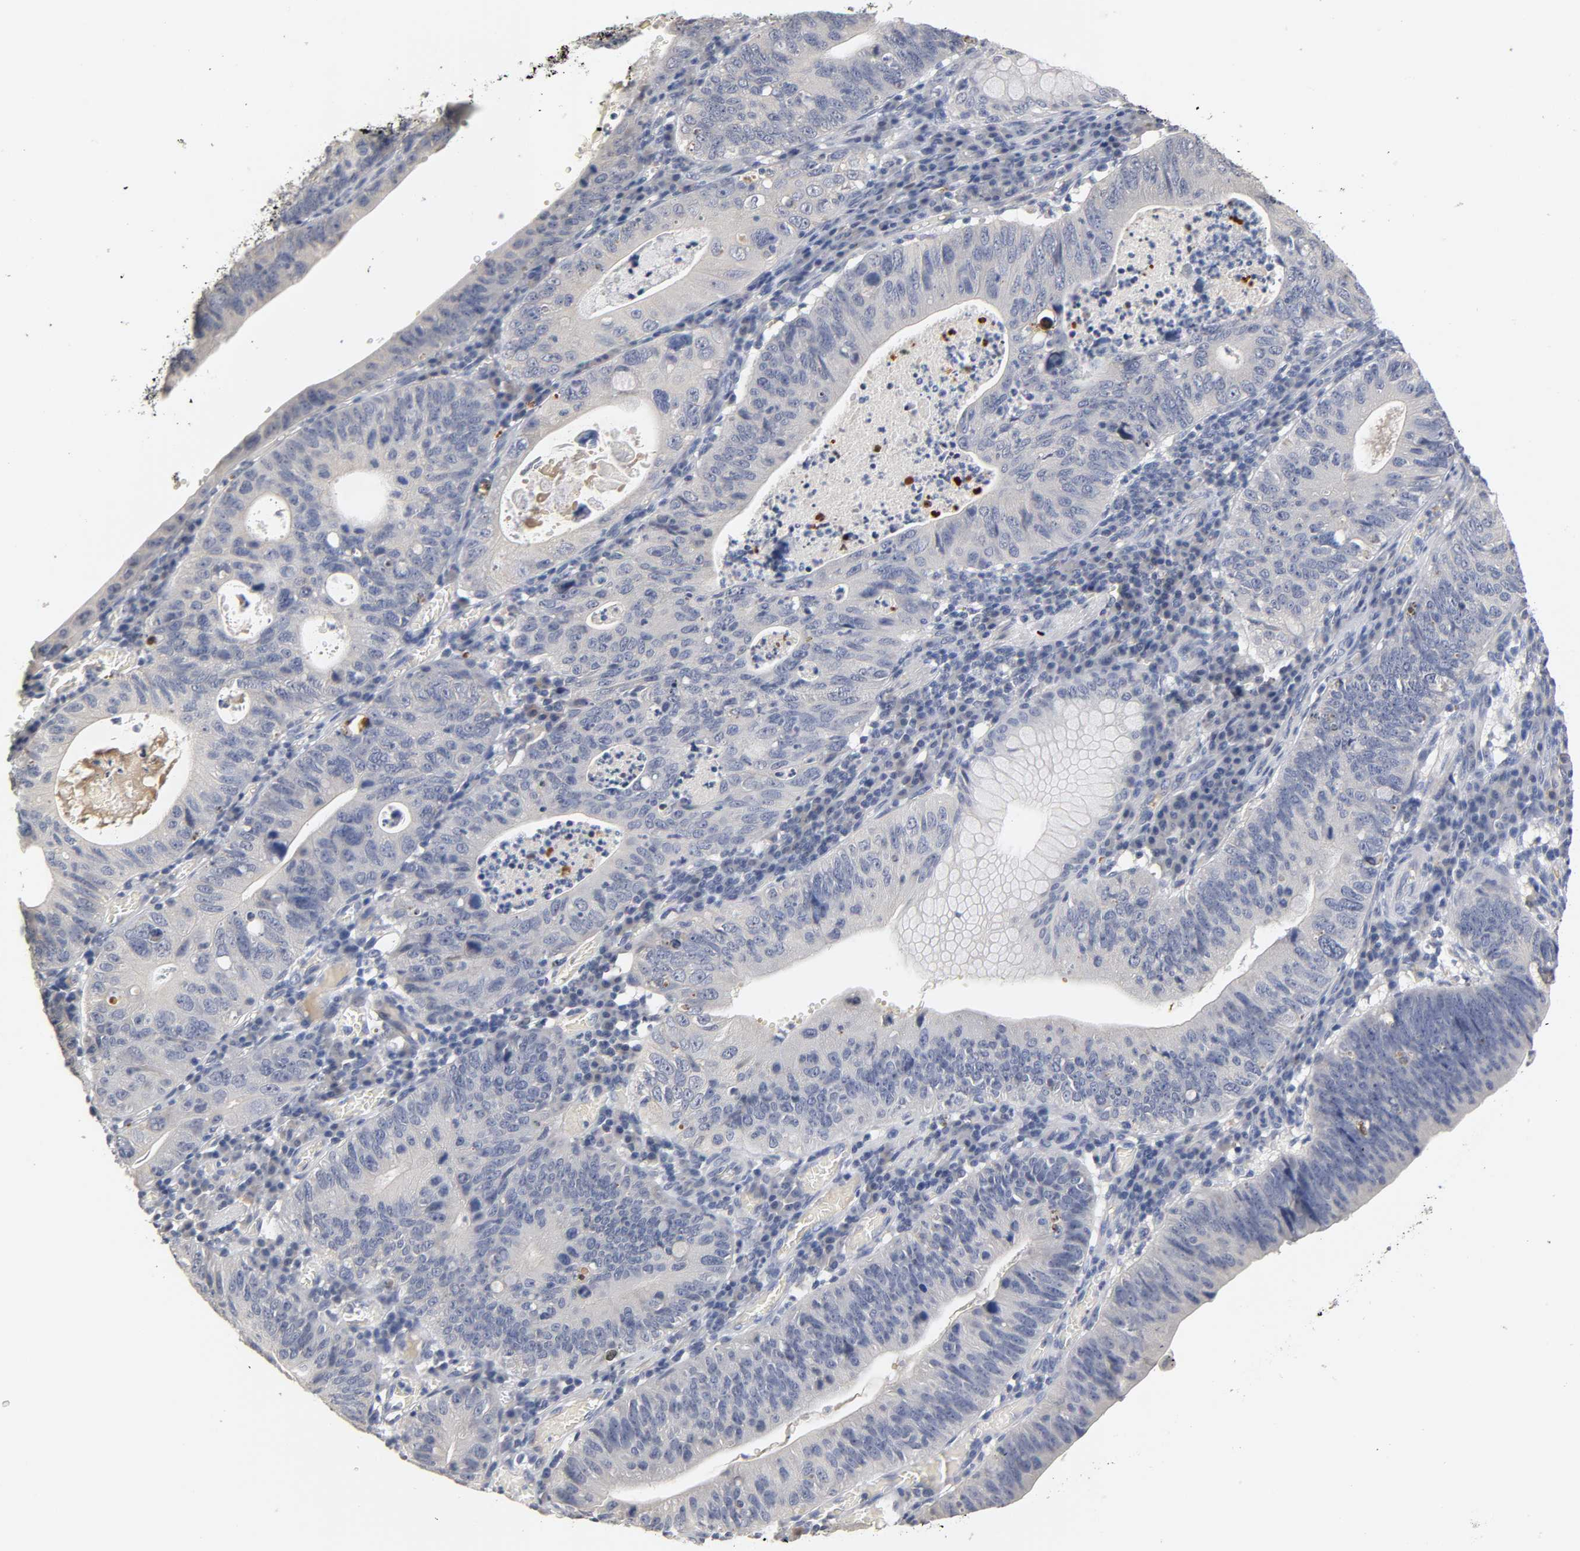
{"staining": {"intensity": "negative", "quantity": "none", "location": "none"}, "tissue": "stomach cancer", "cell_type": "Tumor cells", "image_type": "cancer", "snomed": [{"axis": "morphology", "description": "Adenocarcinoma, NOS"}, {"axis": "topography", "description": "Stomach"}], "caption": "A high-resolution micrograph shows immunohistochemistry staining of adenocarcinoma (stomach), which shows no significant expression in tumor cells. Brightfield microscopy of IHC stained with DAB (brown) and hematoxylin (blue), captured at high magnification.", "gene": "OVOL1", "patient": {"sex": "male", "age": 59}}